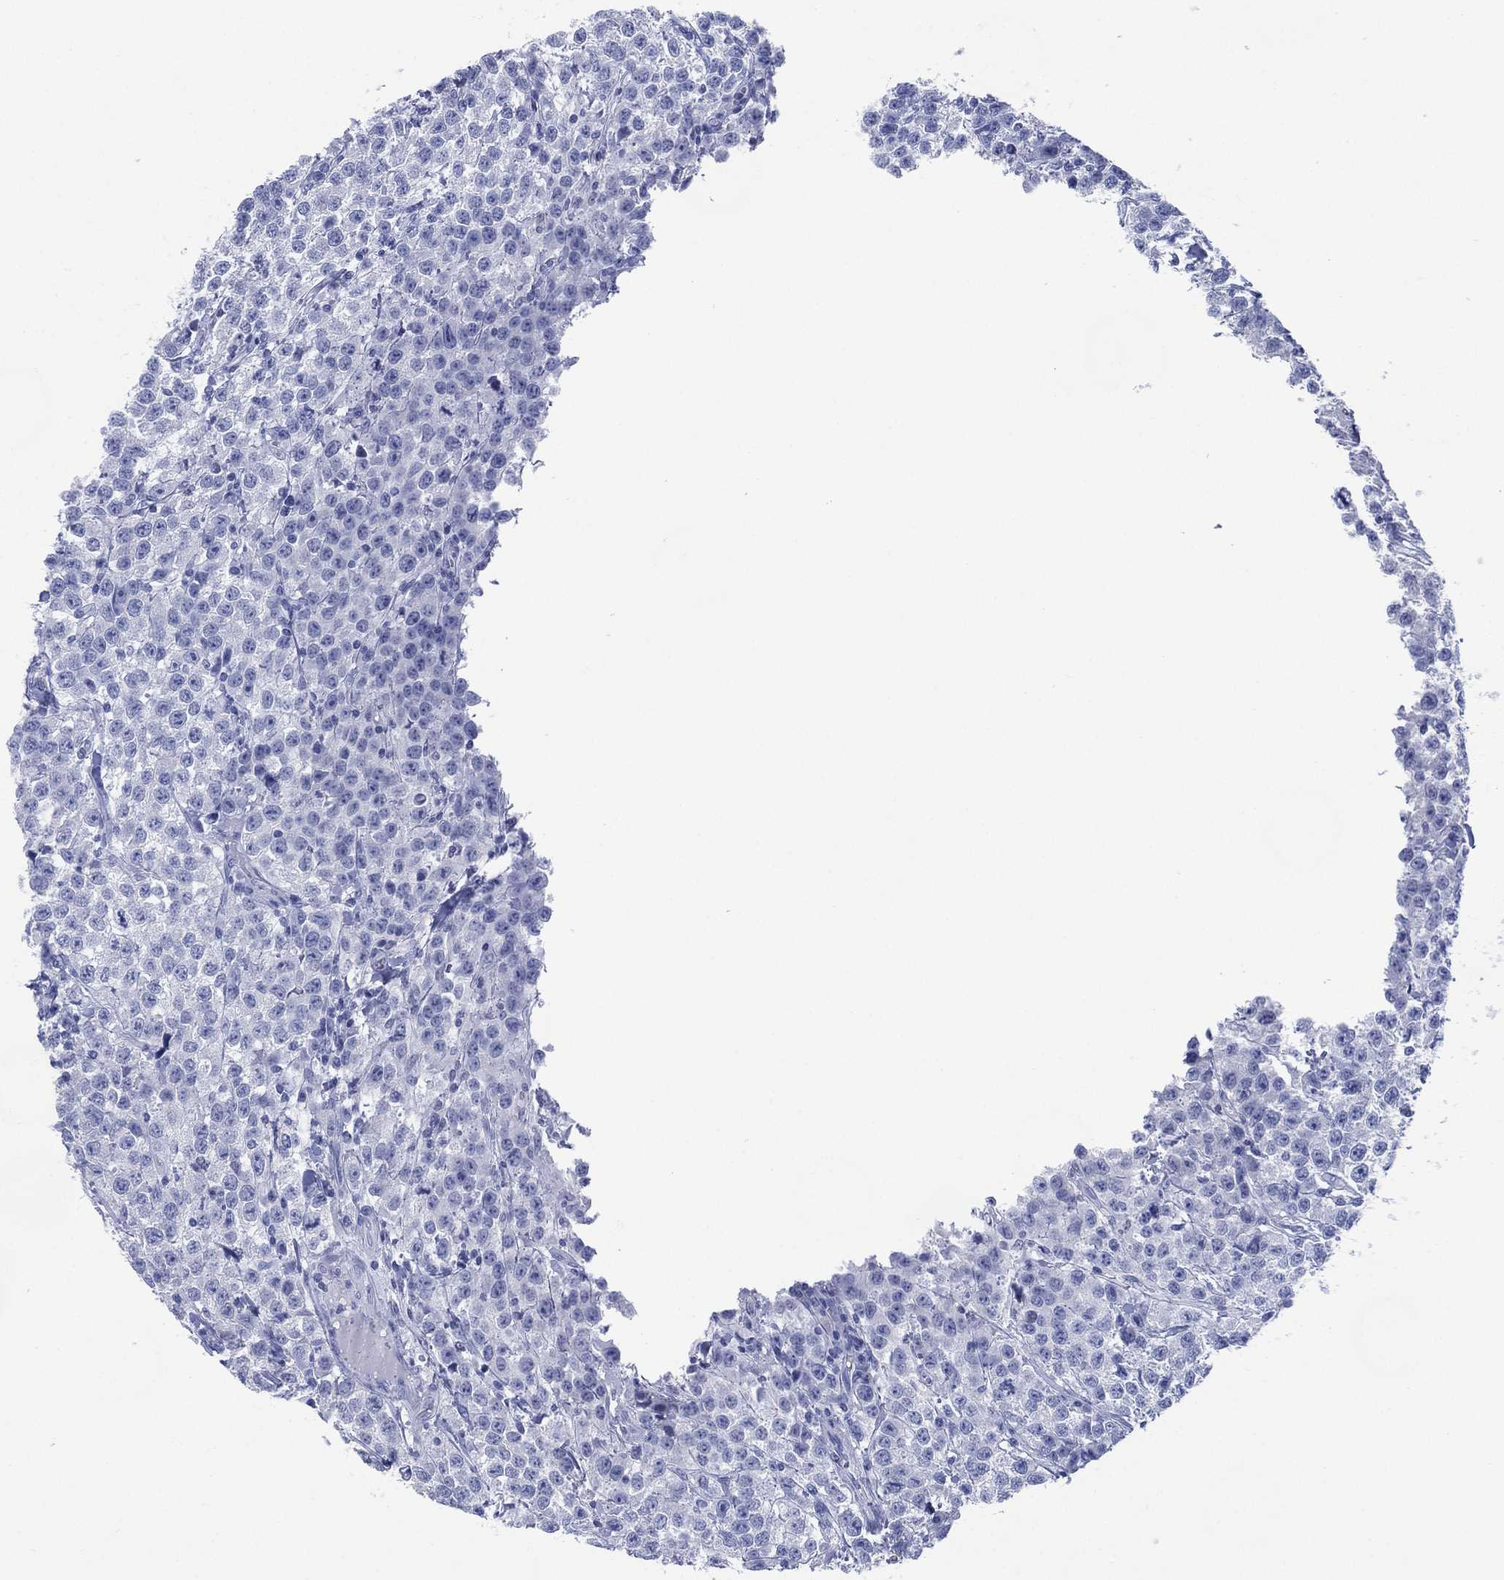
{"staining": {"intensity": "negative", "quantity": "none", "location": "none"}, "tissue": "testis cancer", "cell_type": "Tumor cells", "image_type": "cancer", "snomed": [{"axis": "morphology", "description": "Seminoma, NOS"}, {"axis": "topography", "description": "Testis"}], "caption": "An image of human seminoma (testis) is negative for staining in tumor cells. Brightfield microscopy of immunohistochemistry stained with DAB (brown) and hematoxylin (blue), captured at high magnification.", "gene": "TMEM247", "patient": {"sex": "male", "age": 59}}